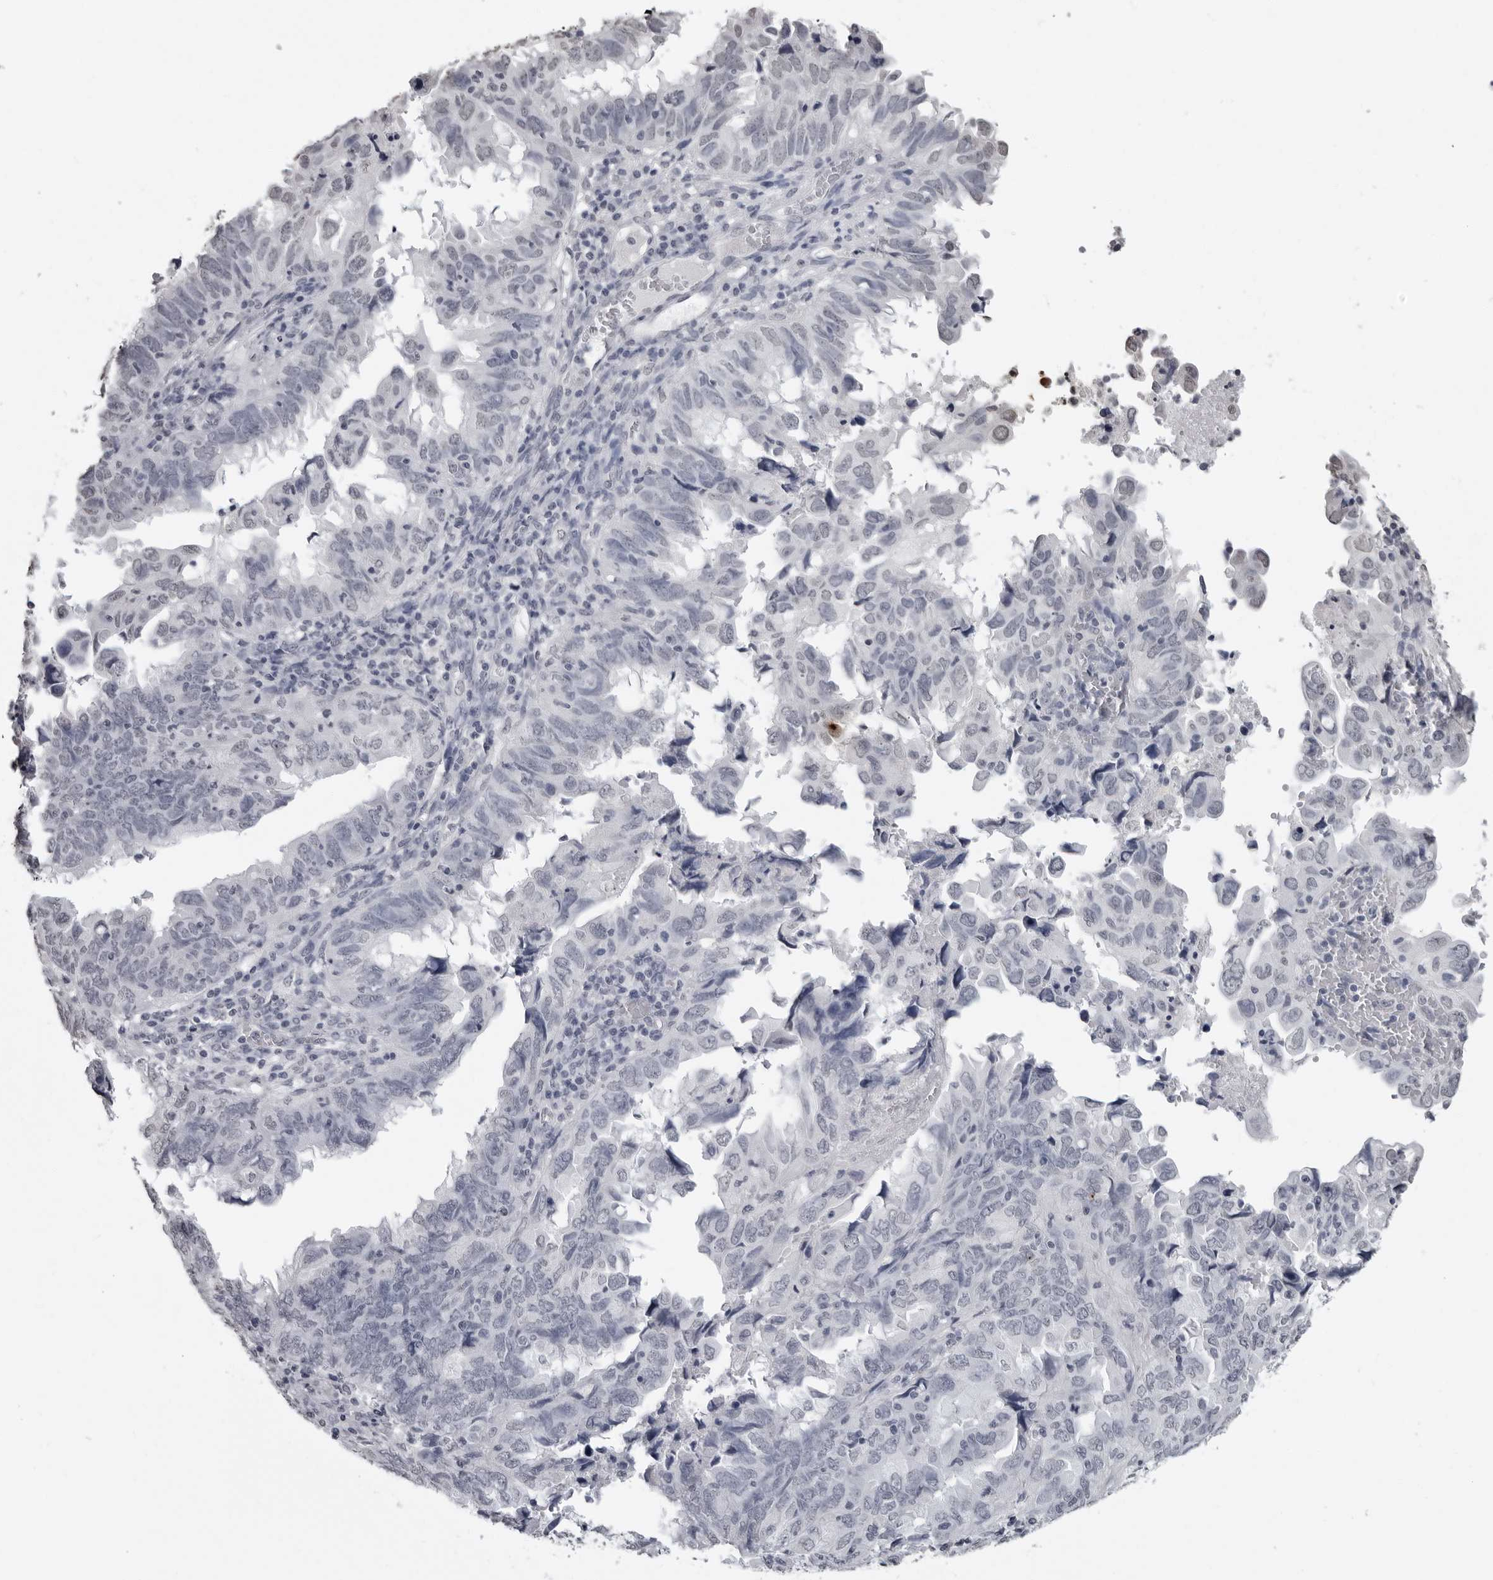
{"staining": {"intensity": "negative", "quantity": "none", "location": "none"}, "tissue": "endometrial cancer", "cell_type": "Tumor cells", "image_type": "cancer", "snomed": [{"axis": "morphology", "description": "Adenocarcinoma, NOS"}, {"axis": "topography", "description": "Uterus"}], "caption": "Human endometrial cancer (adenocarcinoma) stained for a protein using IHC demonstrates no staining in tumor cells.", "gene": "HEPACAM", "patient": {"sex": "female", "age": 77}}